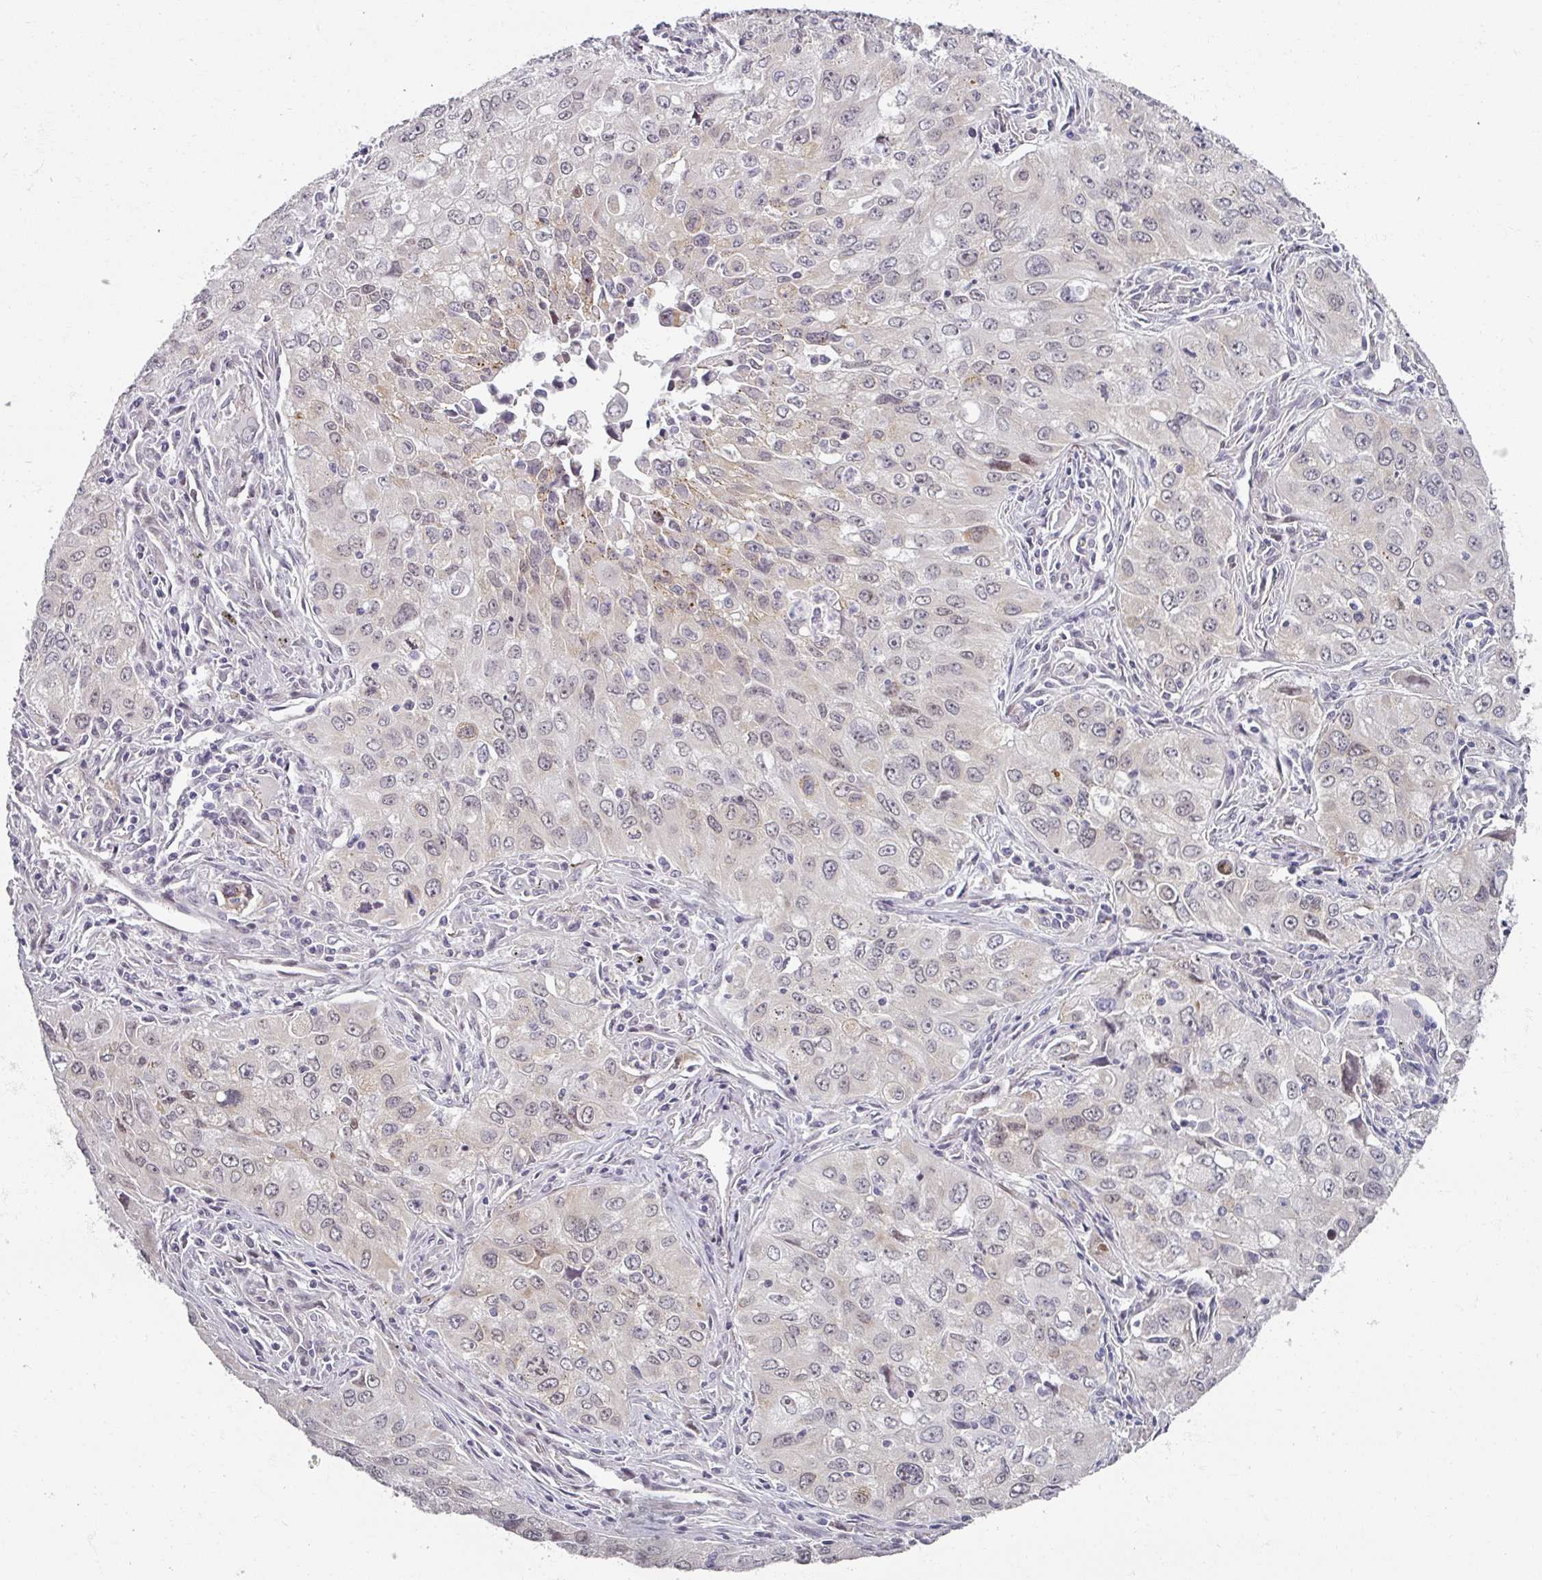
{"staining": {"intensity": "weak", "quantity": "25%-75%", "location": "nuclear"}, "tissue": "lung cancer", "cell_type": "Tumor cells", "image_type": "cancer", "snomed": [{"axis": "morphology", "description": "Adenocarcinoma, NOS"}, {"axis": "morphology", "description": "Adenocarcinoma, metastatic, NOS"}, {"axis": "topography", "description": "Lymph node"}, {"axis": "topography", "description": "Lung"}], "caption": "Brown immunohistochemical staining in metastatic adenocarcinoma (lung) displays weak nuclear expression in approximately 25%-75% of tumor cells.", "gene": "RIPOR3", "patient": {"sex": "female", "age": 42}}